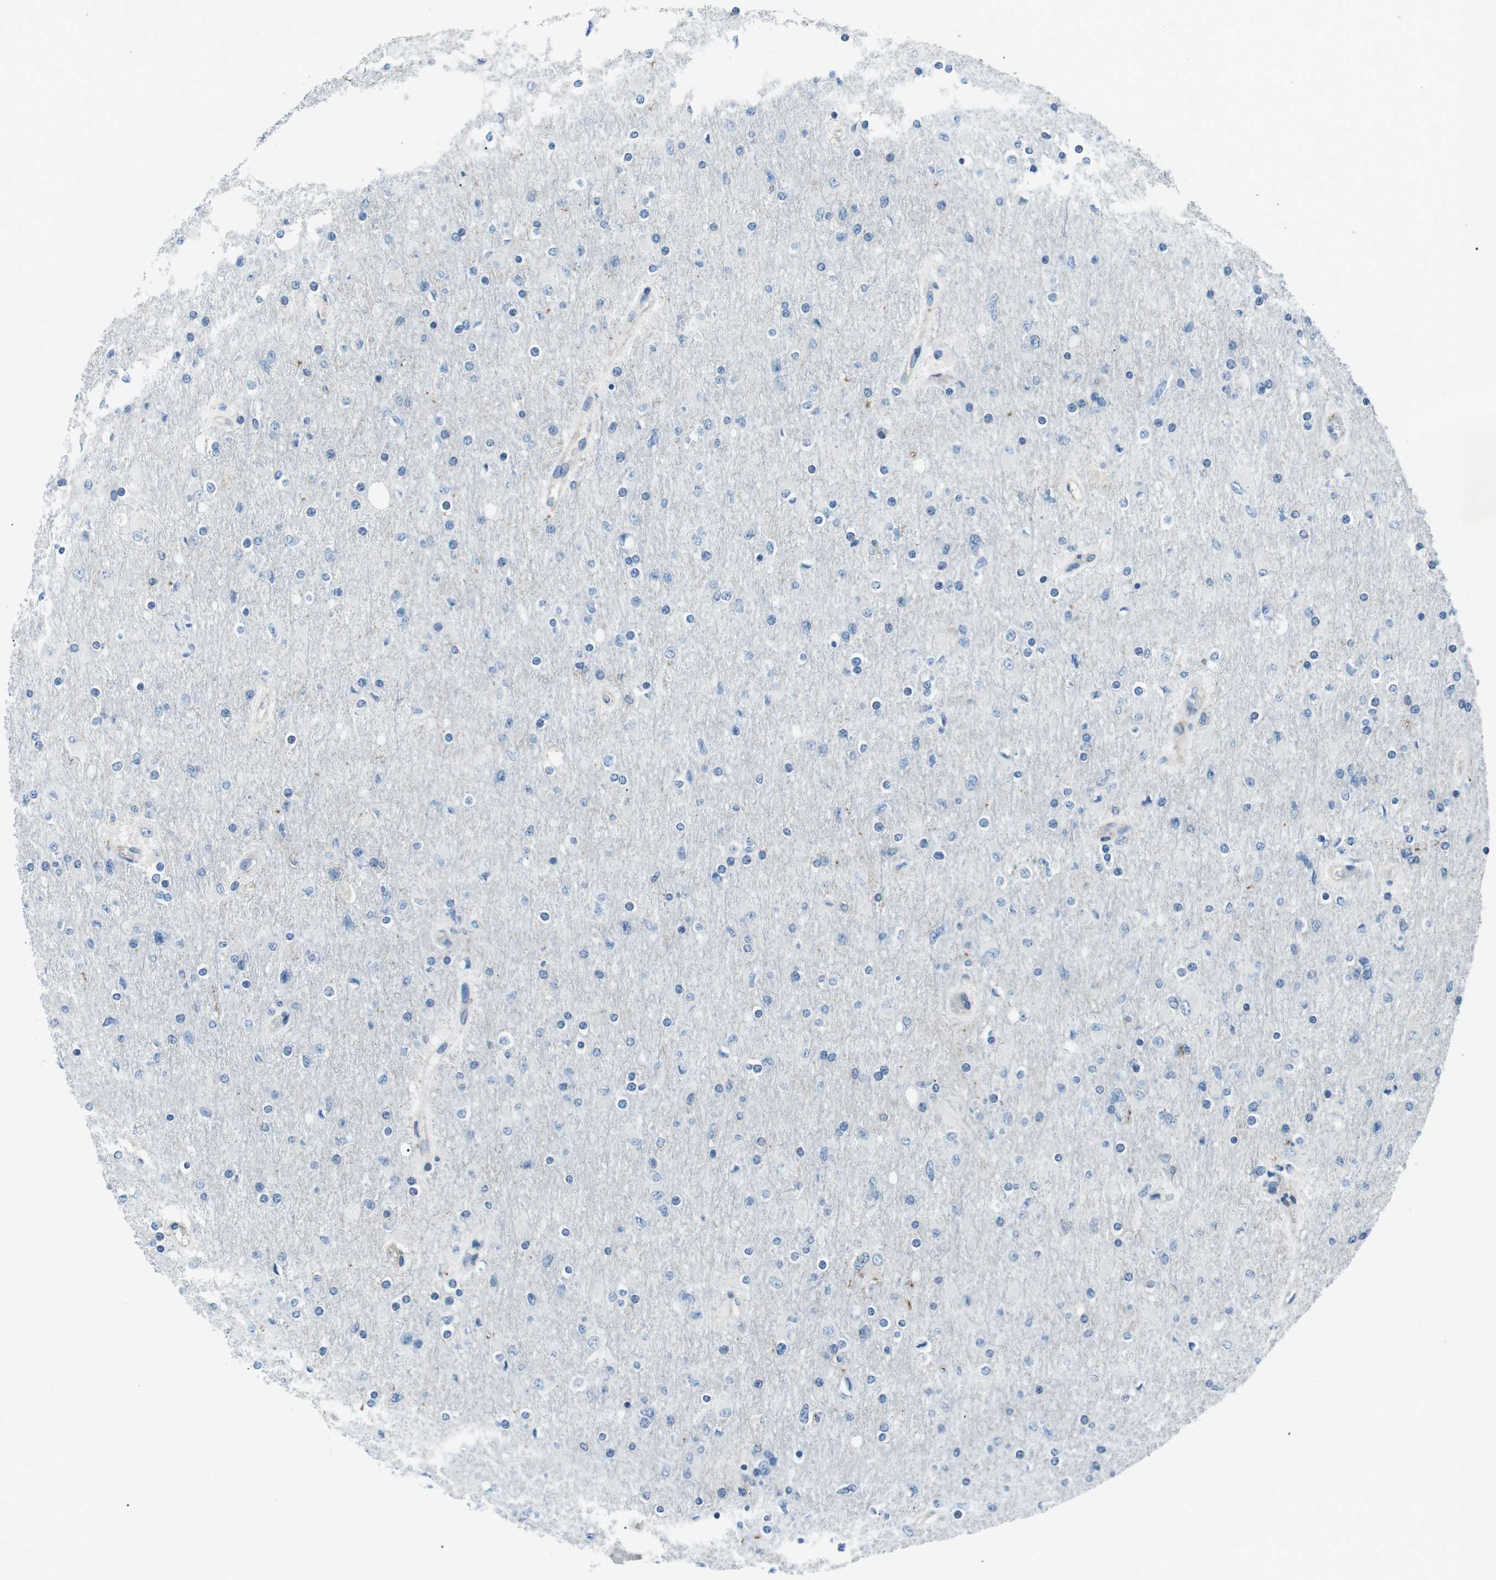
{"staining": {"intensity": "negative", "quantity": "none", "location": "none"}, "tissue": "glioma", "cell_type": "Tumor cells", "image_type": "cancer", "snomed": [{"axis": "morphology", "description": "Glioma, malignant, High grade"}, {"axis": "topography", "description": "Cerebral cortex"}], "caption": "Glioma stained for a protein using immunohistochemistry exhibits no expression tumor cells.", "gene": "CSF2RA", "patient": {"sex": "female", "age": 36}}